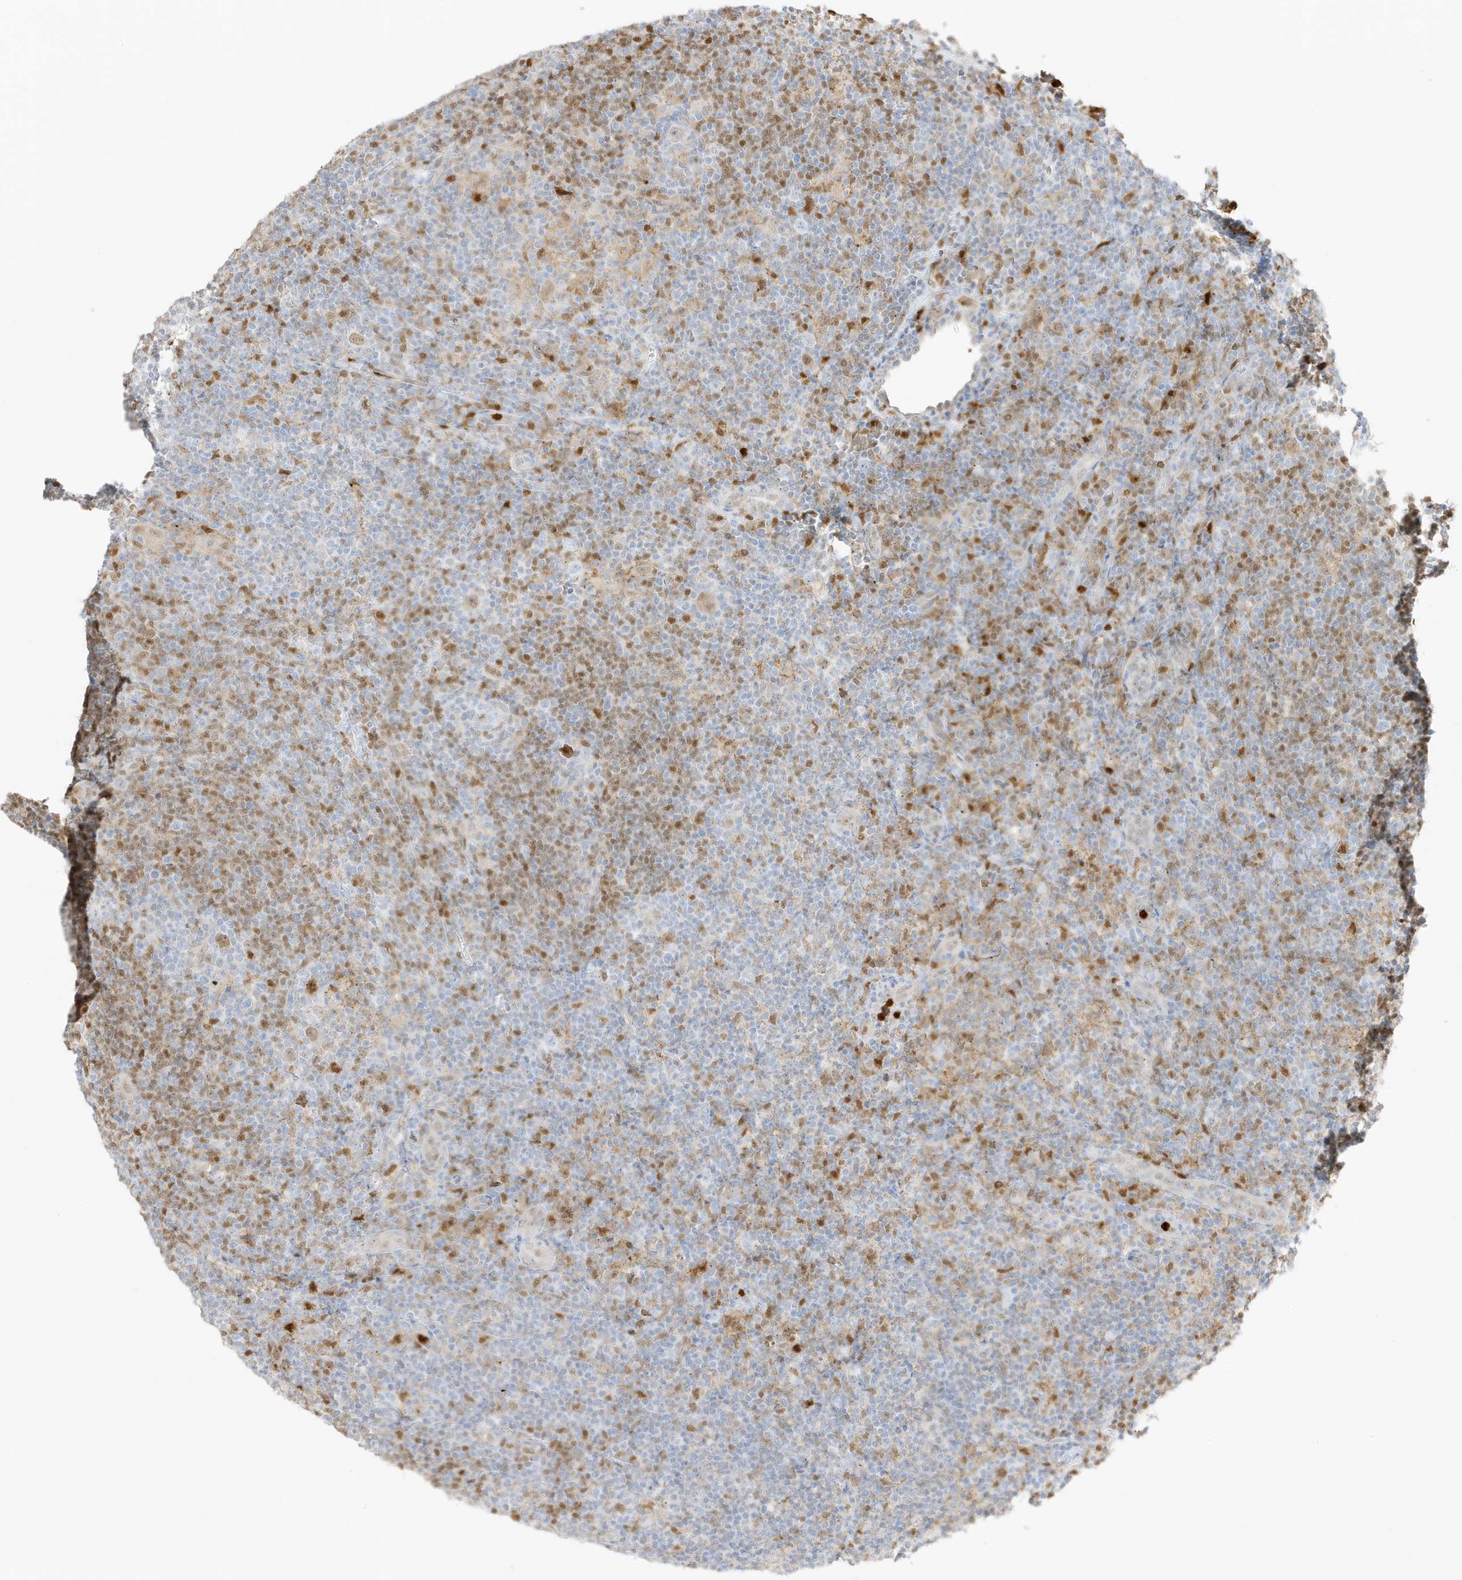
{"staining": {"intensity": "weak", "quantity": "25%-75%", "location": "nuclear"}, "tissue": "lymphoma", "cell_type": "Tumor cells", "image_type": "cancer", "snomed": [{"axis": "morphology", "description": "Hodgkin's disease, NOS"}, {"axis": "topography", "description": "Lymph node"}], "caption": "A brown stain labels weak nuclear staining of a protein in human Hodgkin's disease tumor cells.", "gene": "GCA", "patient": {"sex": "female", "age": 57}}